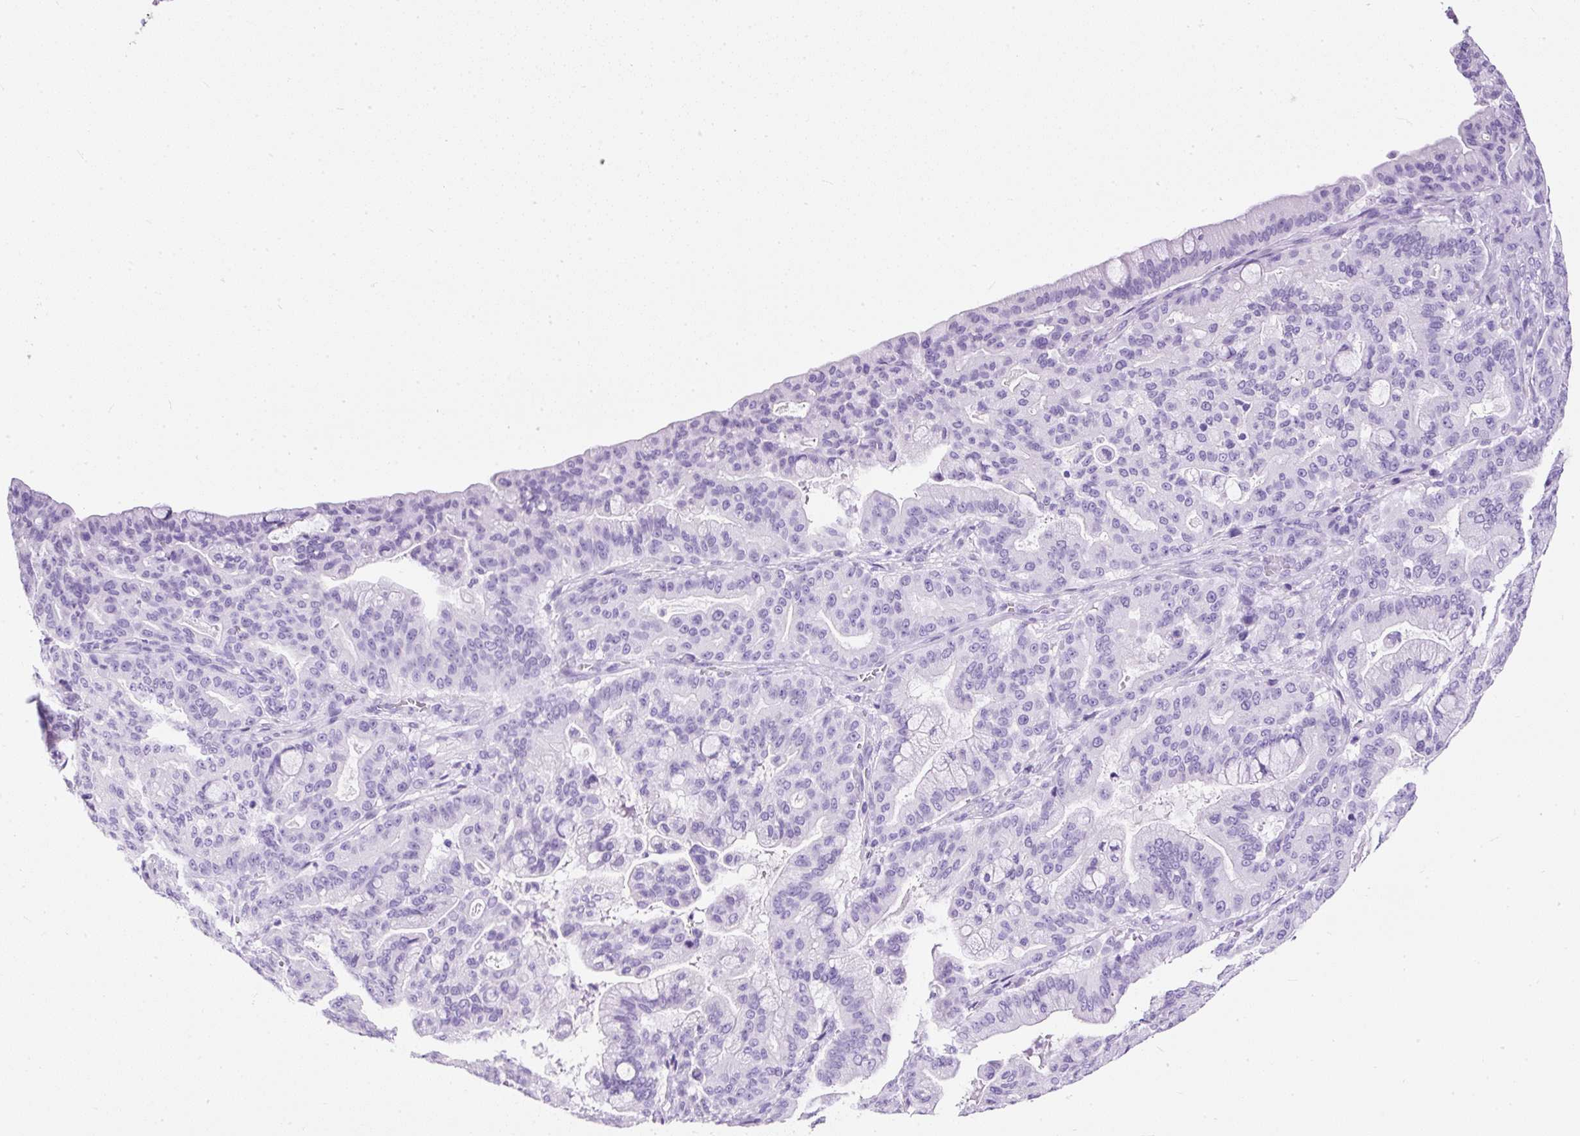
{"staining": {"intensity": "negative", "quantity": "none", "location": "none"}, "tissue": "pancreatic cancer", "cell_type": "Tumor cells", "image_type": "cancer", "snomed": [{"axis": "morphology", "description": "Adenocarcinoma, NOS"}, {"axis": "topography", "description": "Pancreas"}], "caption": "Tumor cells show no significant protein expression in pancreatic adenocarcinoma.", "gene": "NTS", "patient": {"sex": "male", "age": 63}}